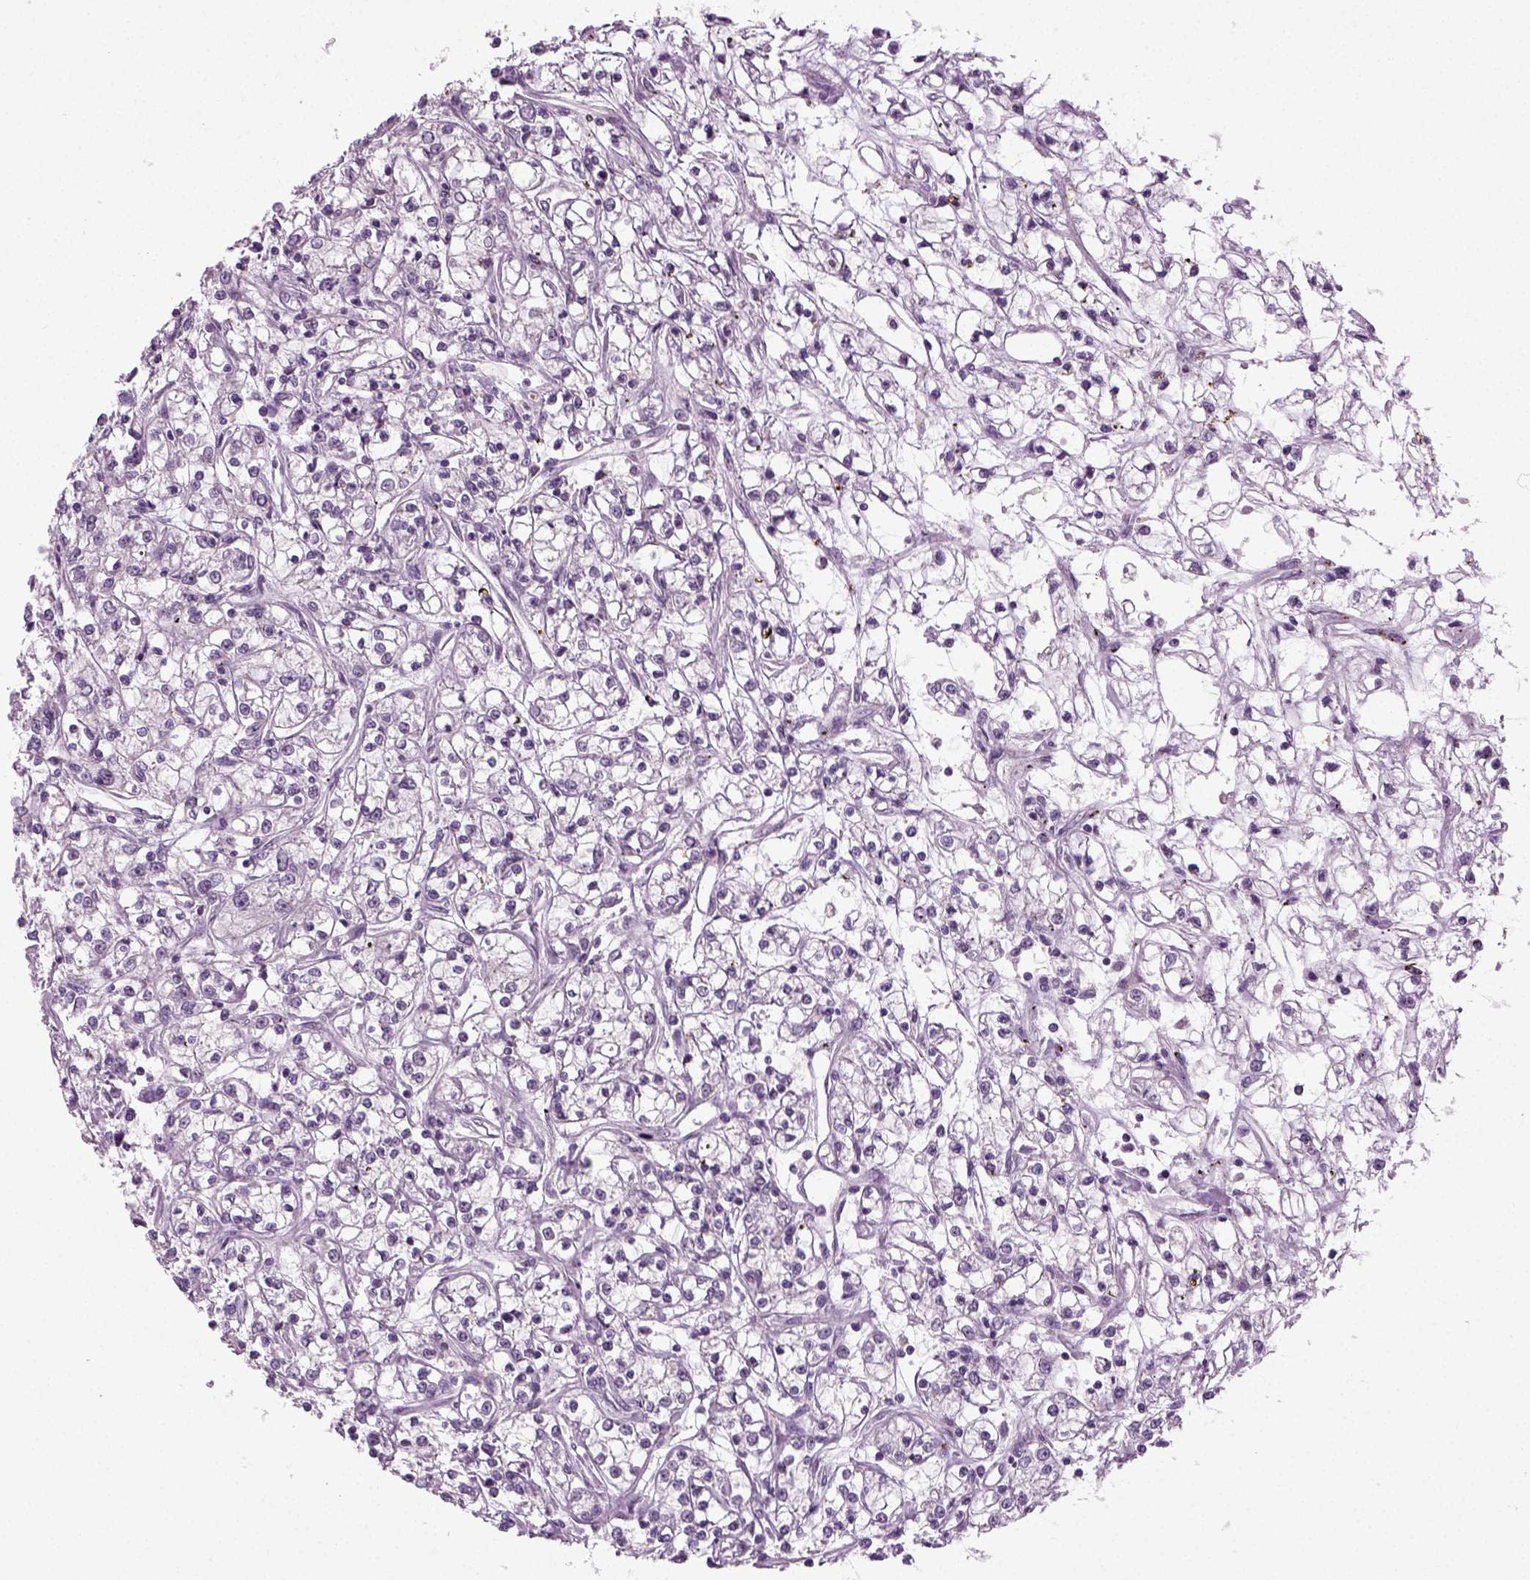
{"staining": {"intensity": "negative", "quantity": "none", "location": "none"}, "tissue": "renal cancer", "cell_type": "Tumor cells", "image_type": "cancer", "snomed": [{"axis": "morphology", "description": "Adenocarcinoma, NOS"}, {"axis": "topography", "description": "Kidney"}], "caption": "Adenocarcinoma (renal) was stained to show a protein in brown. There is no significant staining in tumor cells.", "gene": "SYNGAP1", "patient": {"sex": "female", "age": 59}}